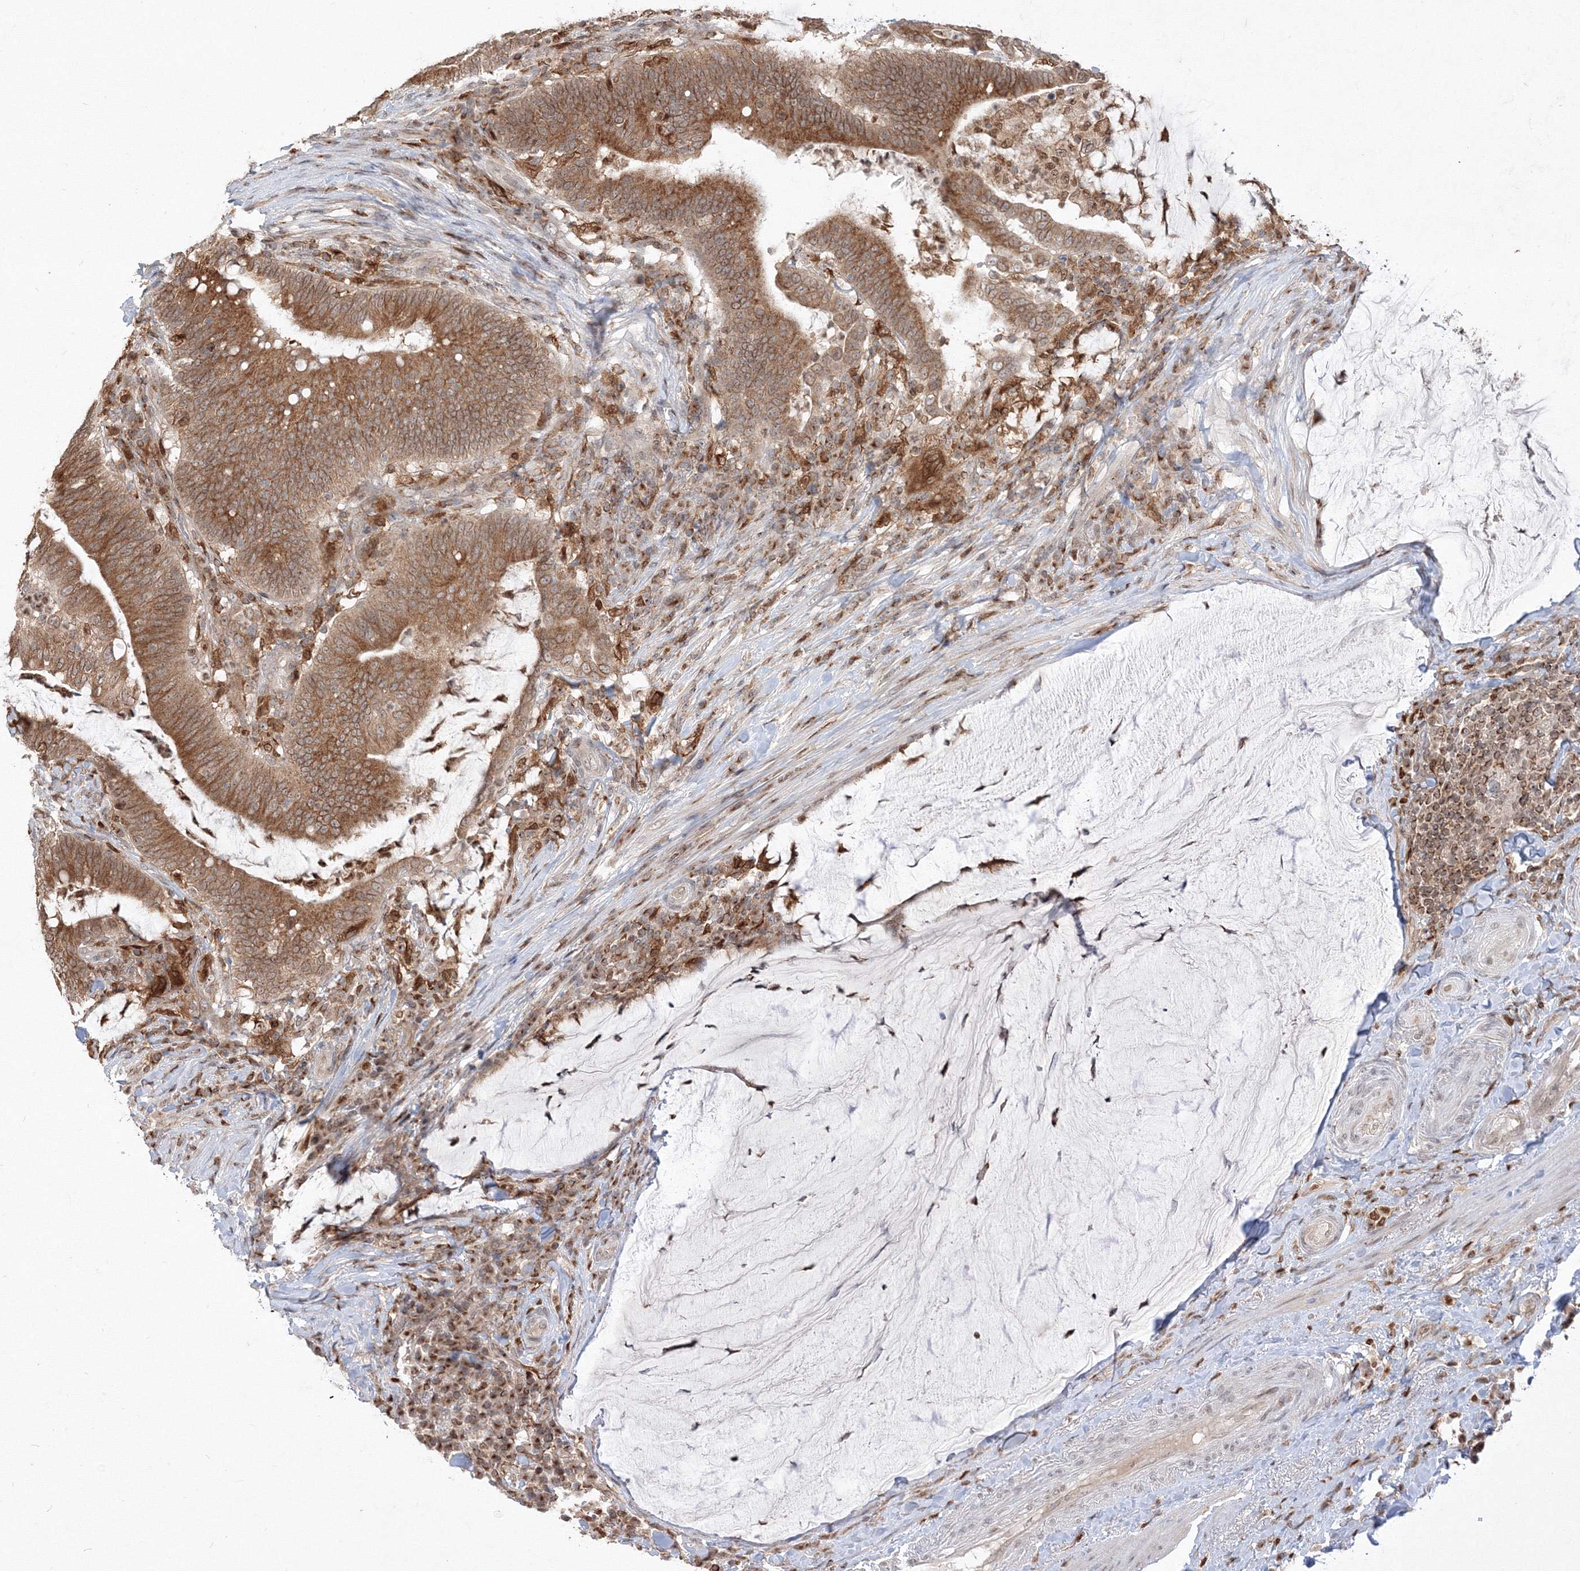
{"staining": {"intensity": "moderate", "quantity": ">75%", "location": "cytoplasmic/membranous"}, "tissue": "colorectal cancer", "cell_type": "Tumor cells", "image_type": "cancer", "snomed": [{"axis": "morphology", "description": "Normal tissue, NOS"}, {"axis": "morphology", "description": "Adenocarcinoma, NOS"}, {"axis": "topography", "description": "Colon"}], "caption": "Colorectal cancer stained with a protein marker shows moderate staining in tumor cells.", "gene": "TMEM50B", "patient": {"sex": "female", "age": 66}}